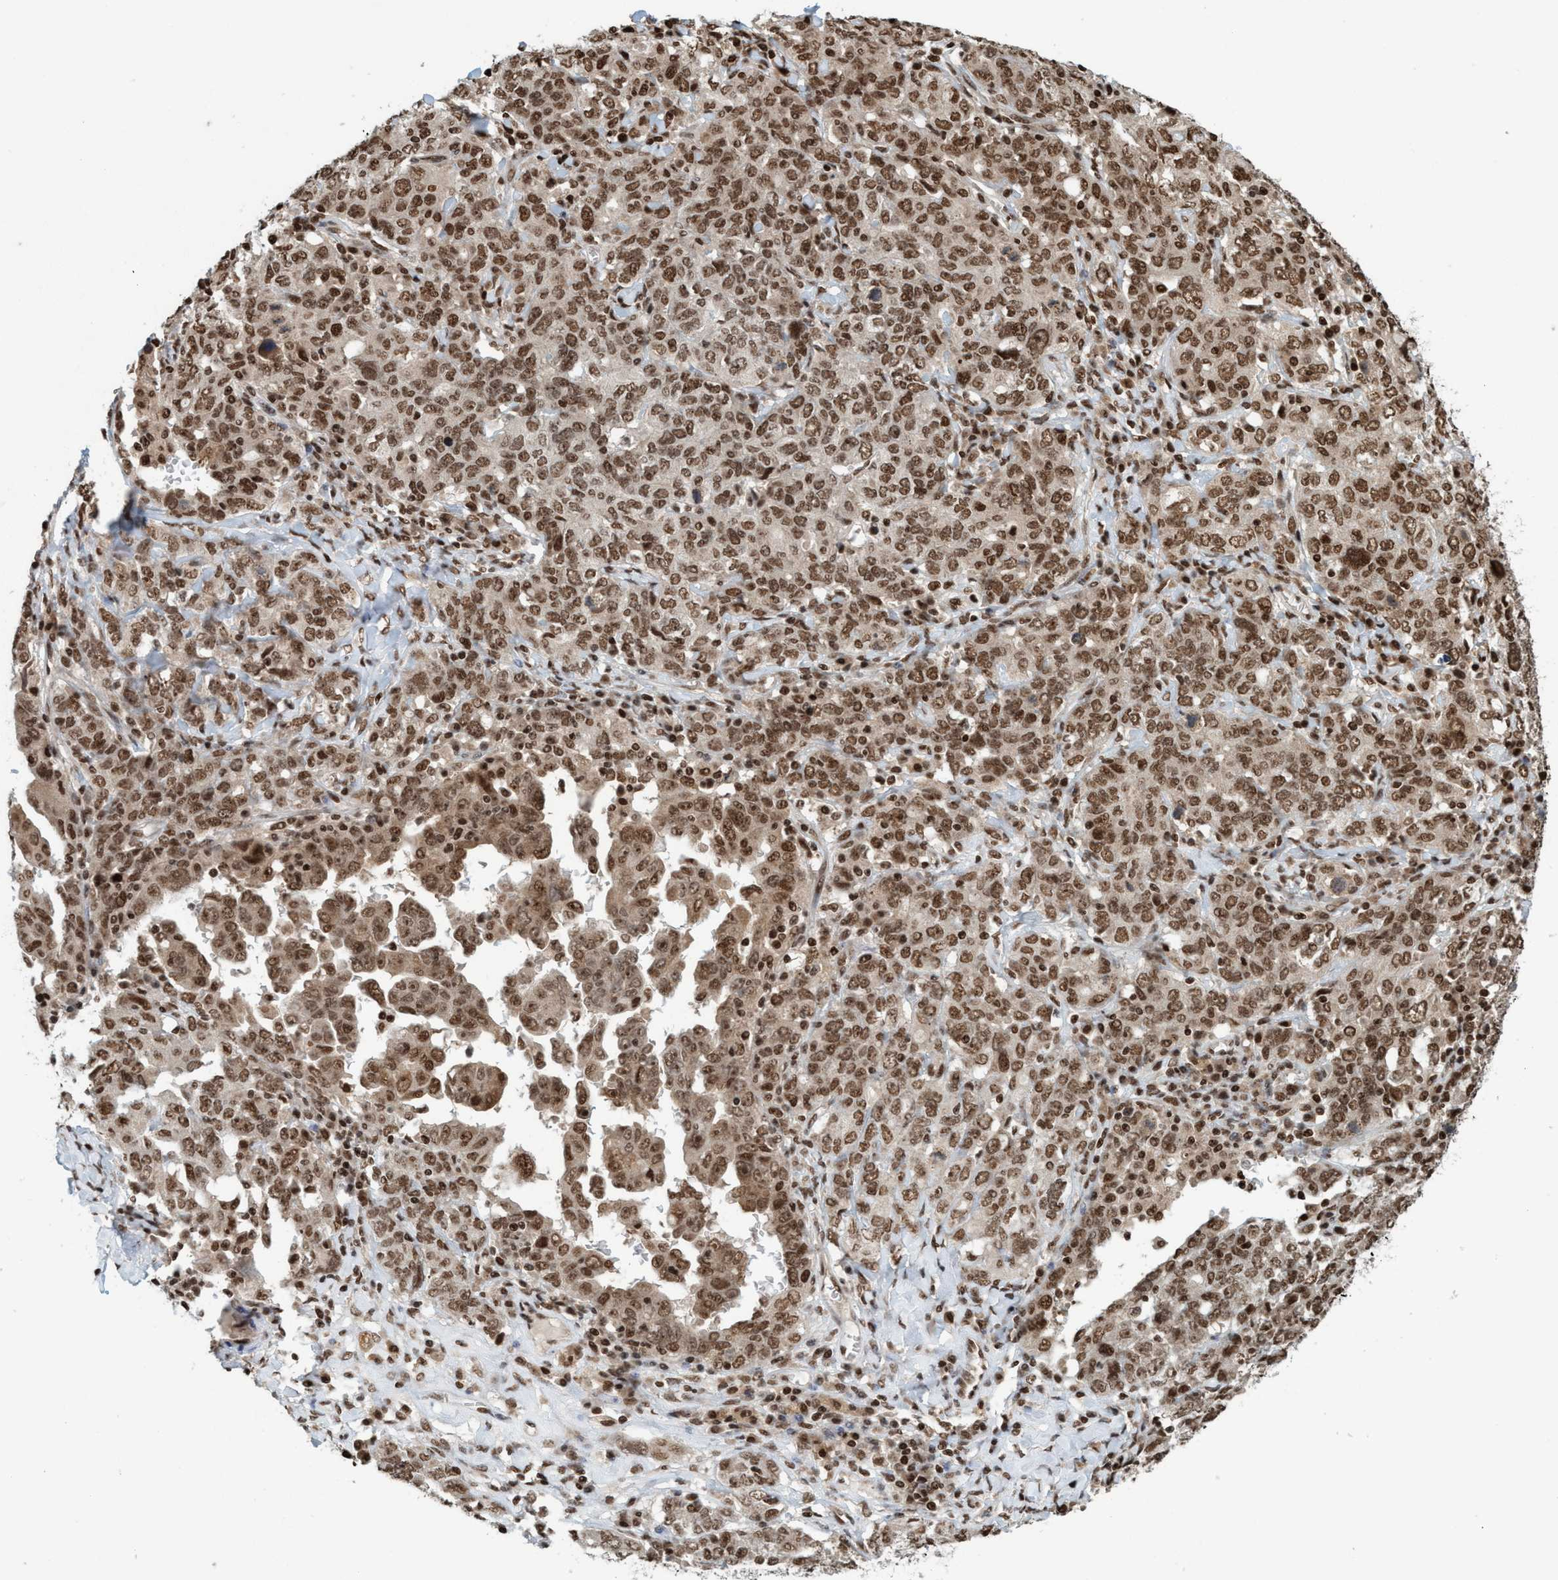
{"staining": {"intensity": "moderate", "quantity": ">75%", "location": "nuclear"}, "tissue": "ovarian cancer", "cell_type": "Tumor cells", "image_type": "cancer", "snomed": [{"axis": "morphology", "description": "Carcinoma, endometroid"}, {"axis": "topography", "description": "Ovary"}], "caption": "IHC of human ovarian endometroid carcinoma exhibits medium levels of moderate nuclear staining in approximately >75% of tumor cells.", "gene": "SMCR8", "patient": {"sex": "female", "age": 62}}